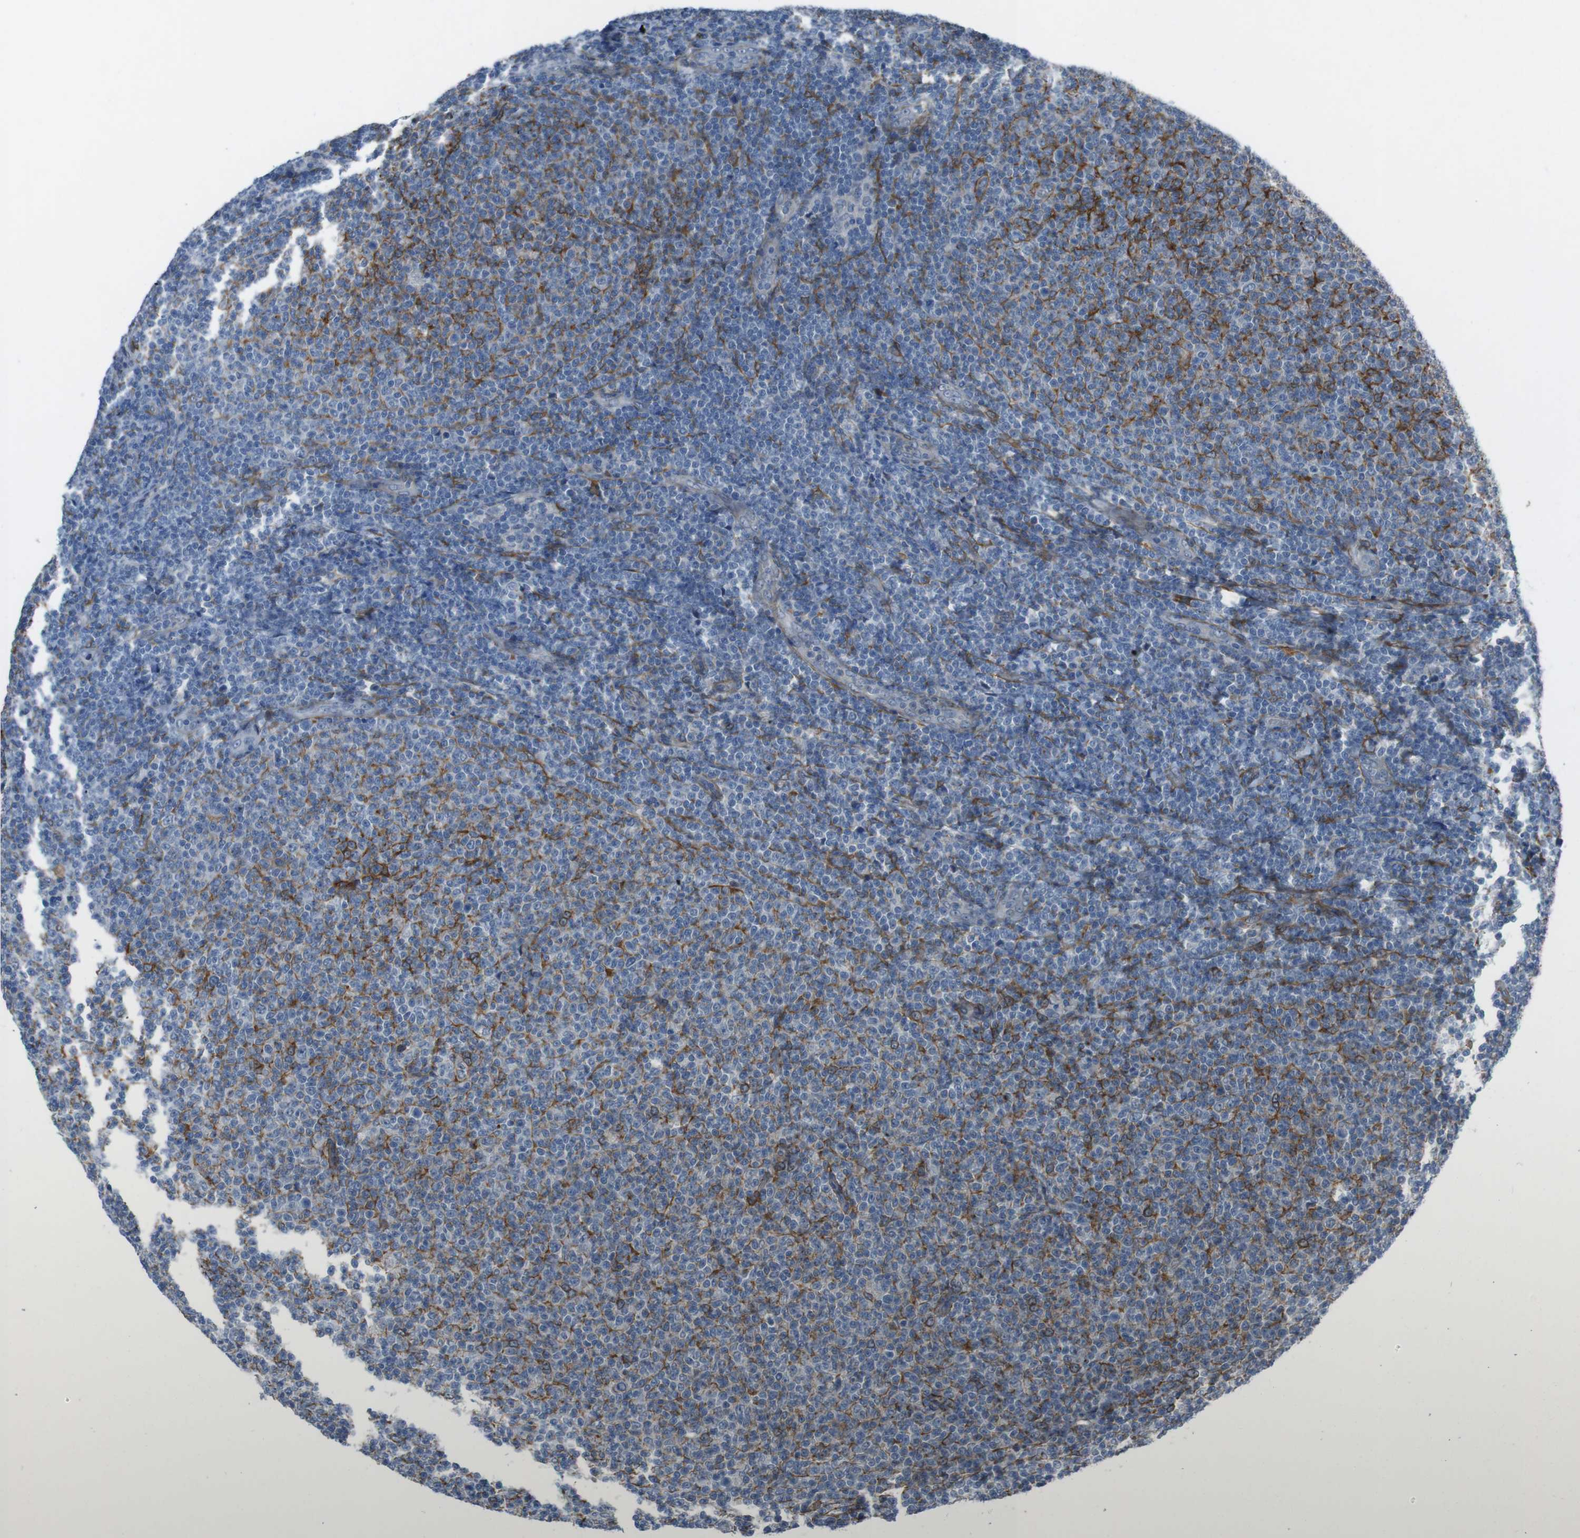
{"staining": {"intensity": "negative", "quantity": "none", "location": "none"}, "tissue": "lymphoma", "cell_type": "Tumor cells", "image_type": "cancer", "snomed": [{"axis": "morphology", "description": "Malignant lymphoma, non-Hodgkin's type, Low grade"}, {"axis": "topography", "description": "Lymph node"}], "caption": "IHC histopathology image of neoplastic tissue: low-grade malignant lymphoma, non-Hodgkin's type stained with DAB (3,3'-diaminobenzidine) shows no significant protein staining in tumor cells. (DAB (3,3'-diaminobenzidine) IHC with hematoxylin counter stain).", "gene": "ANK2", "patient": {"sex": "male", "age": 66}}